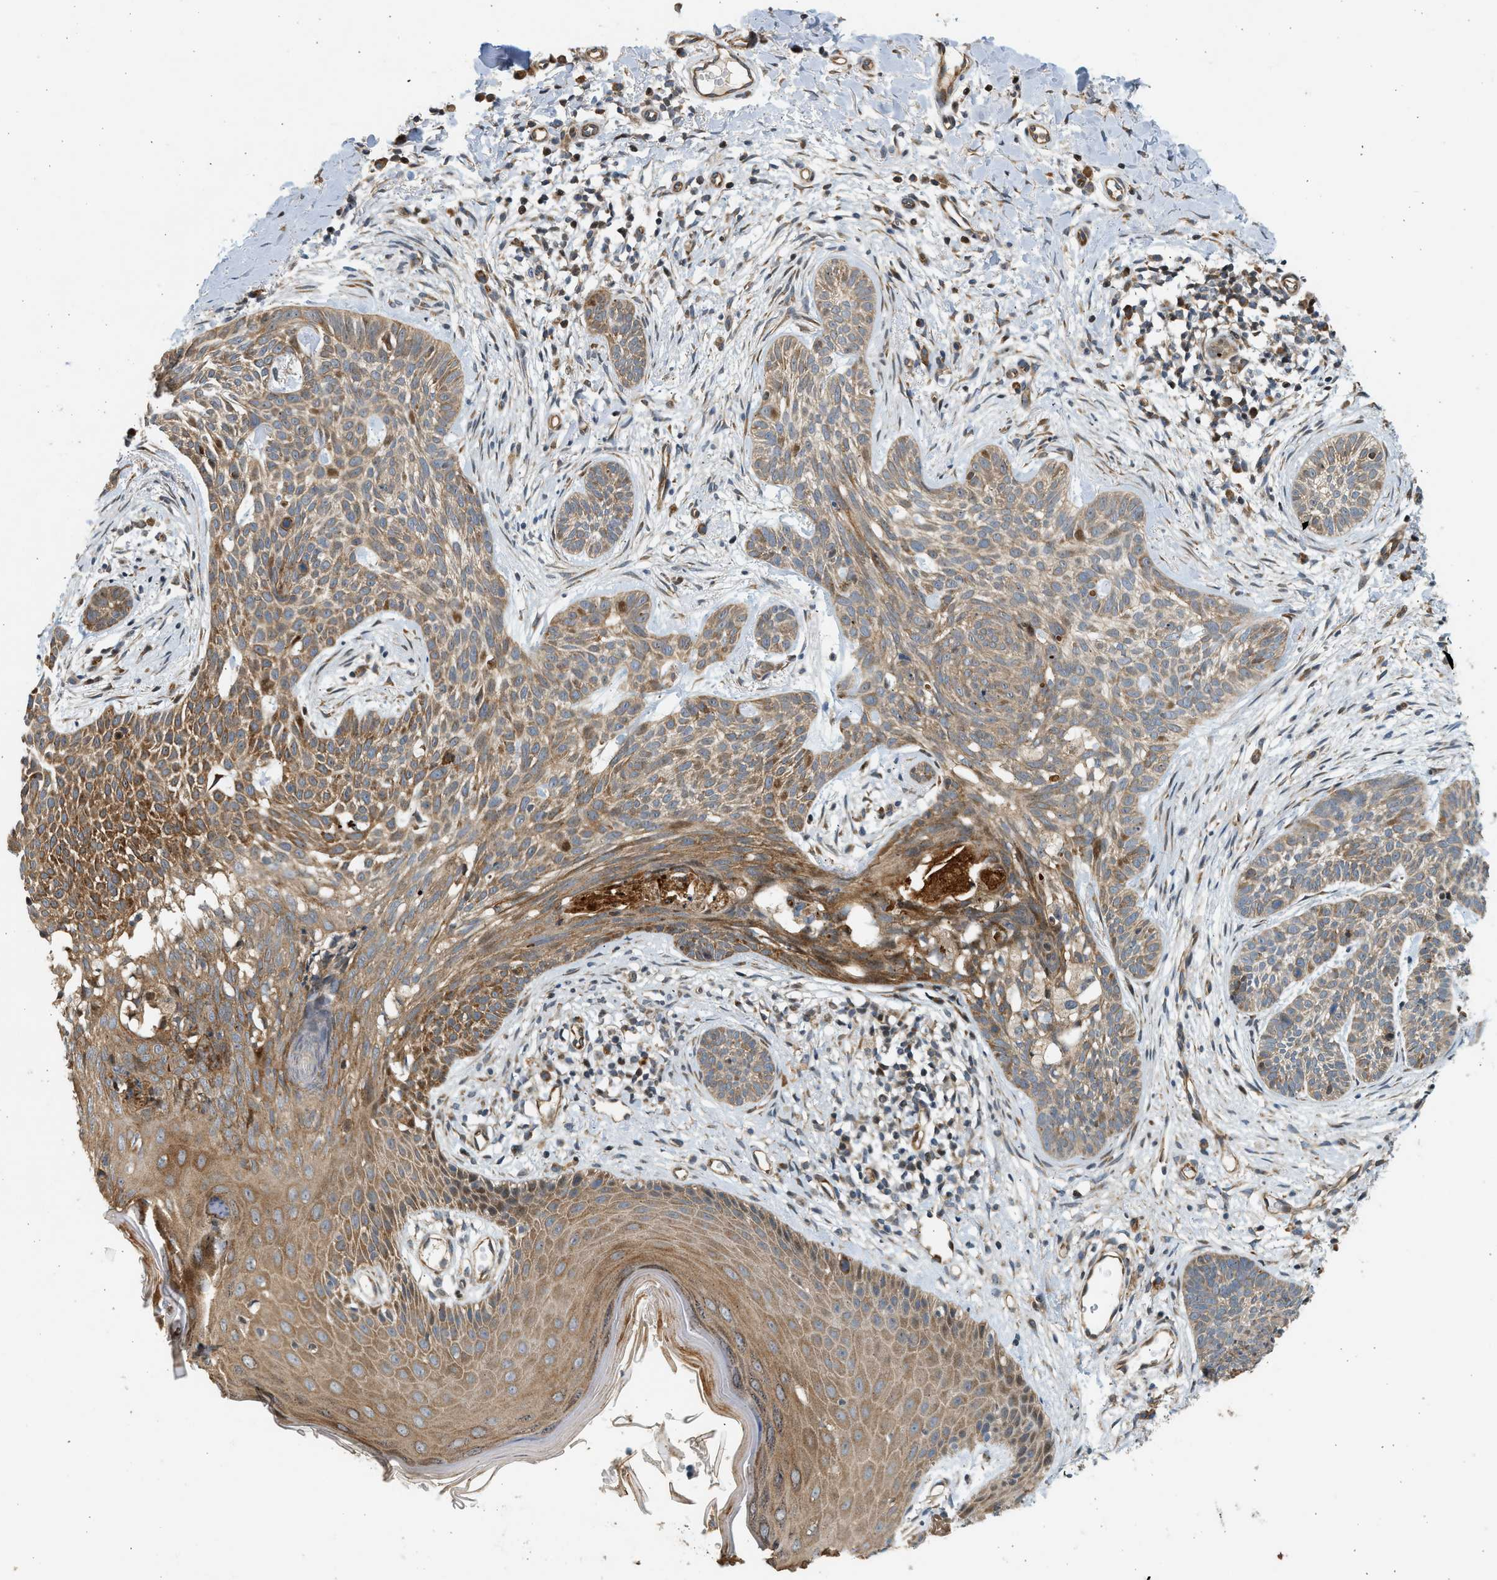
{"staining": {"intensity": "moderate", "quantity": ">75%", "location": "cytoplasmic/membranous"}, "tissue": "skin cancer", "cell_type": "Tumor cells", "image_type": "cancer", "snomed": [{"axis": "morphology", "description": "Basal cell carcinoma"}, {"axis": "topography", "description": "Skin"}], "caption": "The immunohistochemical stain labels moderate cytoplasmic/membranous expression in tumor cells of skin cancer (basal cell carcinoma) tissue.", "gene": "NRSN2", "patient": {"sex": "female", "age": 59}}